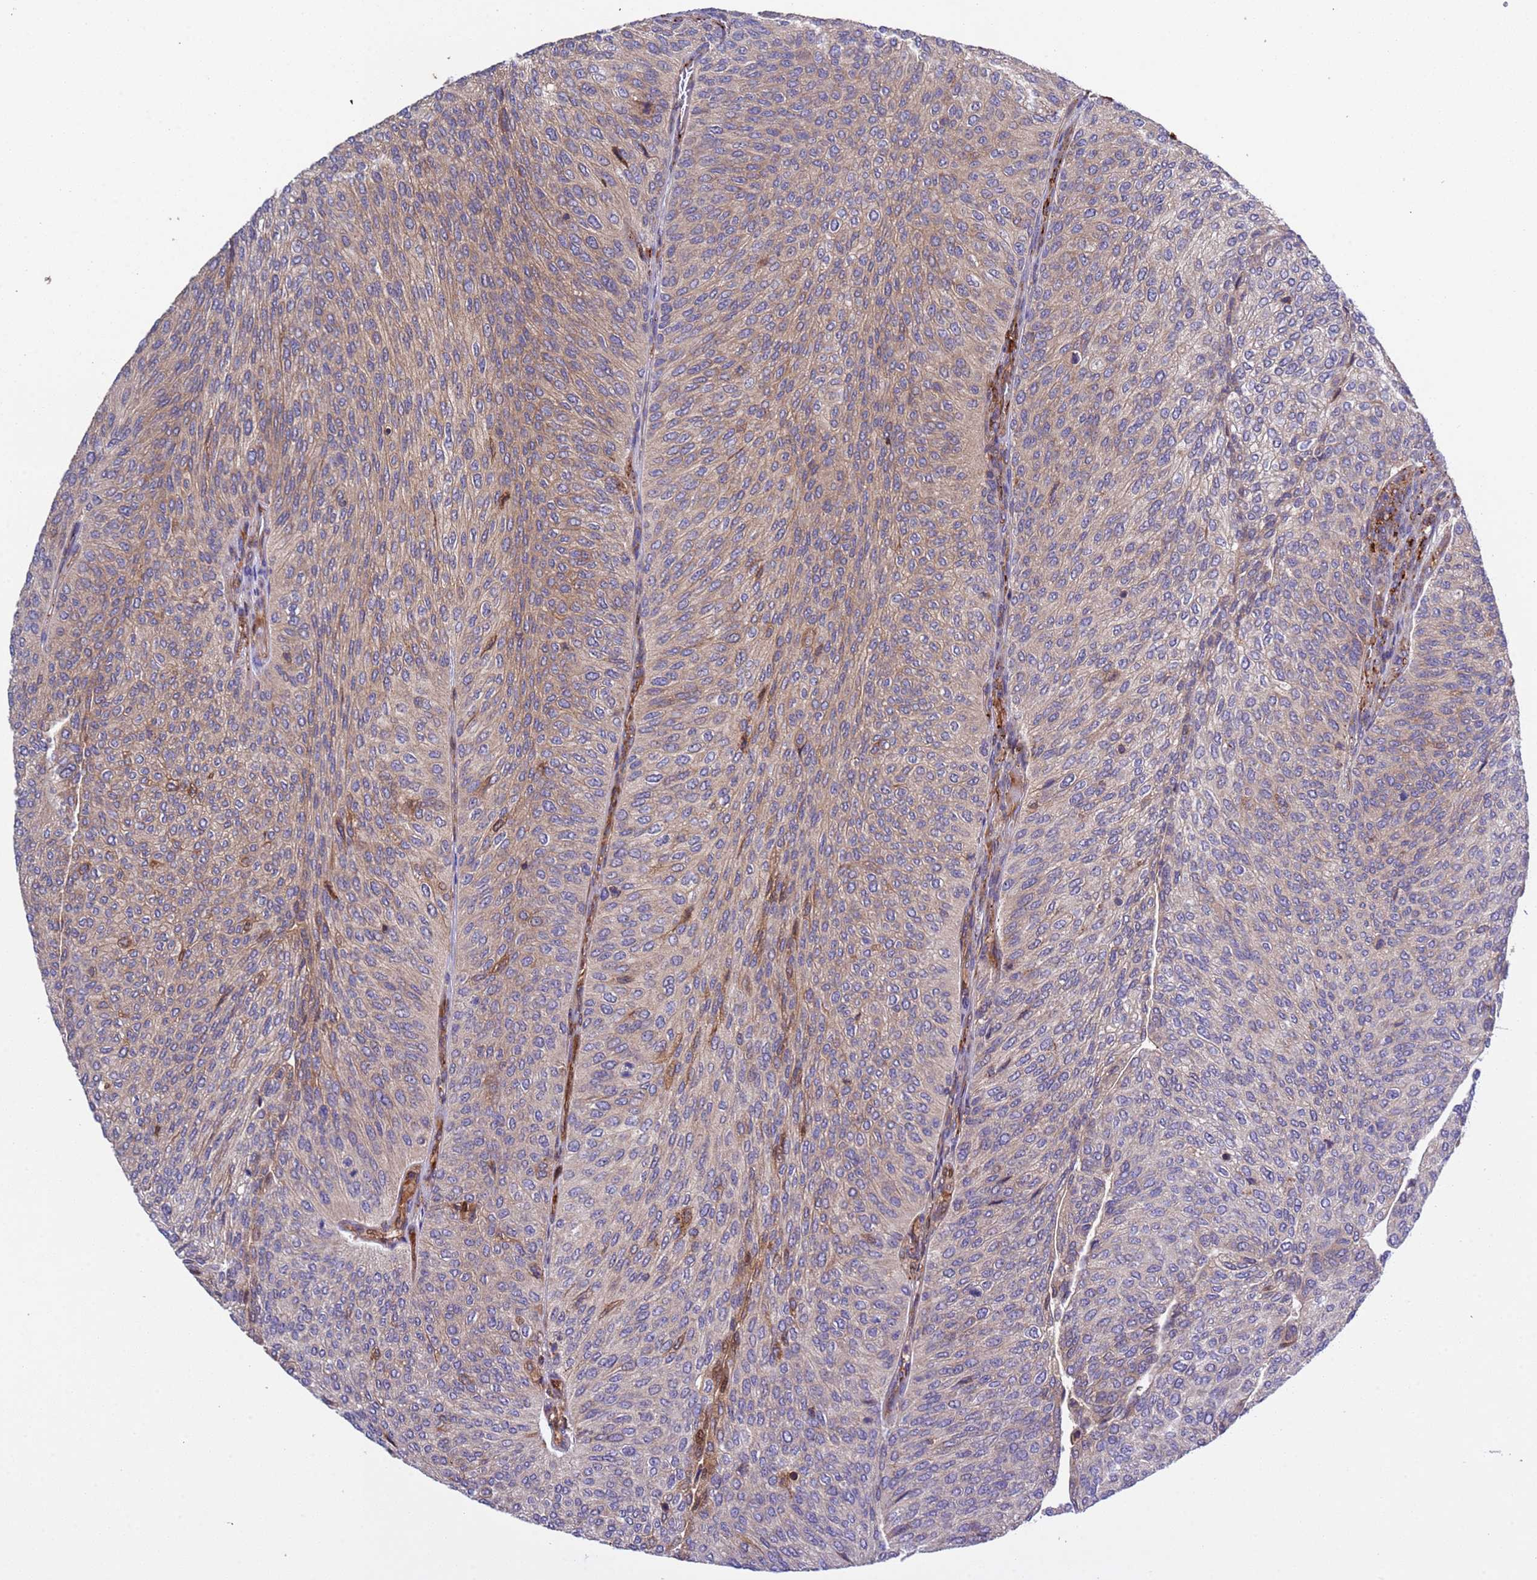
{"staining": {"intensity": "weak", "quantity": "25%-75%", "location": "cytoplasmic/membranous"}, "tissue": "urothelial cancer", "cell_type": "Tumor cells", "image_type": "cancer", "snomed": [{"axis": "morphology", "description": "Urothelial carcinoma, High grade"}, {"axis": "topography", "description": "Urinary bladder"}], "caption": "Immunohistochemical staining of urothelial cancer demonstrates weak cytoplasmic/membranous protein expression in about 25%-75% of tumor cells.", "gene": "PARP16", "patient": {"sex": "female", "age": 79}}